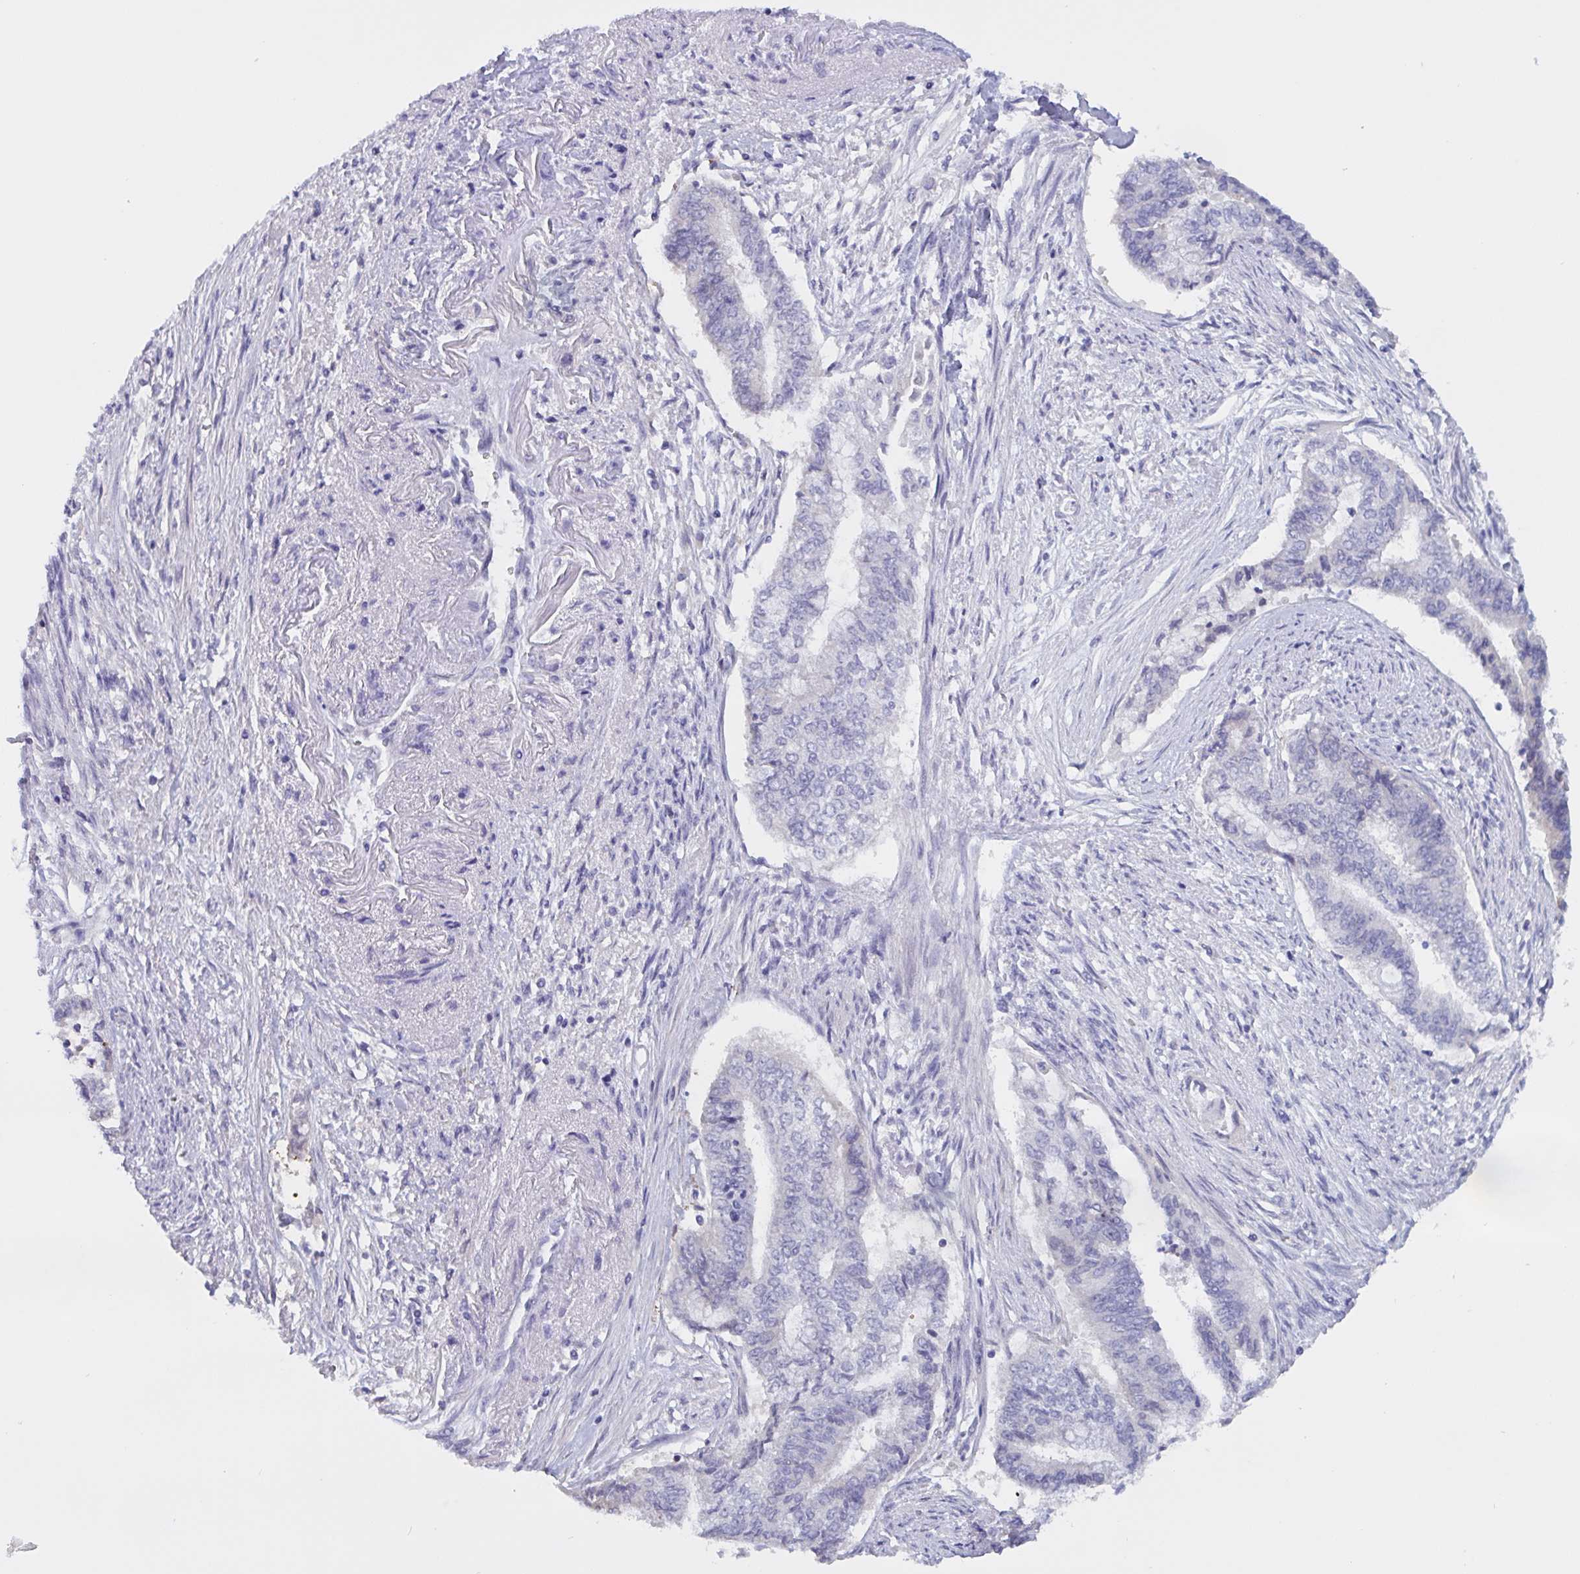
{"staining": {"intensity": "negative", "quantity": "none", "location": "none"}, "tissue": "endometrial cancer", "cell_type": "Tumor cells", "image_type": "cancer", "snomed": [{"axis": "morphology", "description": "Adenocarcinoma, NOS"}, {"axis": "topography", "description": "Endometrium"}], "caption": "The histopathology image exhibits no staining of tumor cells in endometrial adenocarcinoma. (IHC, brightfield microscopy, high magnification).", "gene": "SERPINB13", "patient": {"sex": "female", "age": 65}}